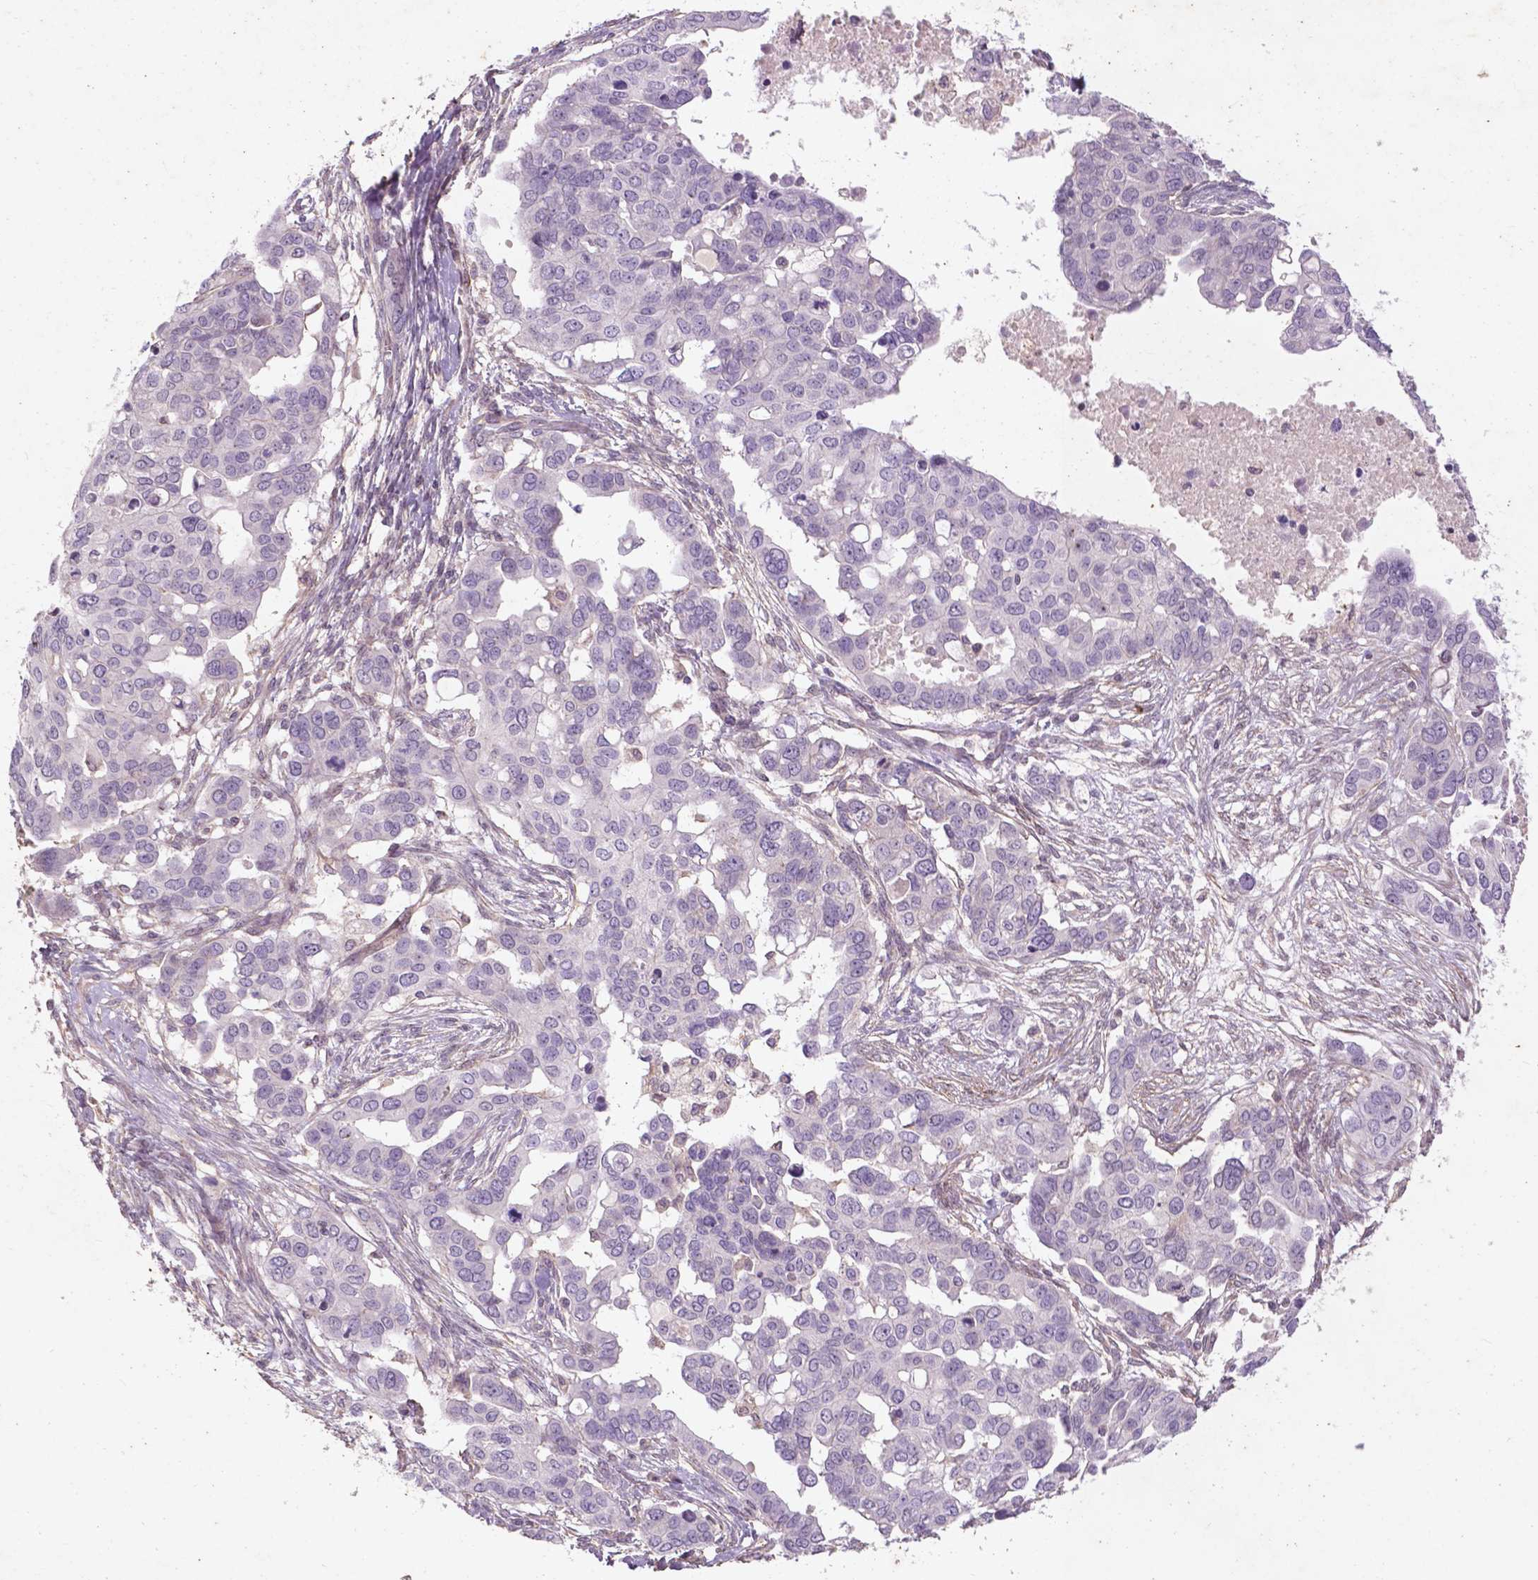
{"staining": {"intensity": "negative", "quantity": "none", "location": "none"}, "tissue": "ovarian cancer", "cell_type": "Tumor cells", "image_type": "cancer", "snomed": [{"axis": "morphology", "description": "Carcinoma, endometroid"}, {"axis": "topography", "description": "Ovary"}], "caption": "IHC of ovarian endometroid carcinoma exhibits no positivity in tumor cells.", "gene": "RFPL4B", "patient": {"sex": "female", "age": 78}}